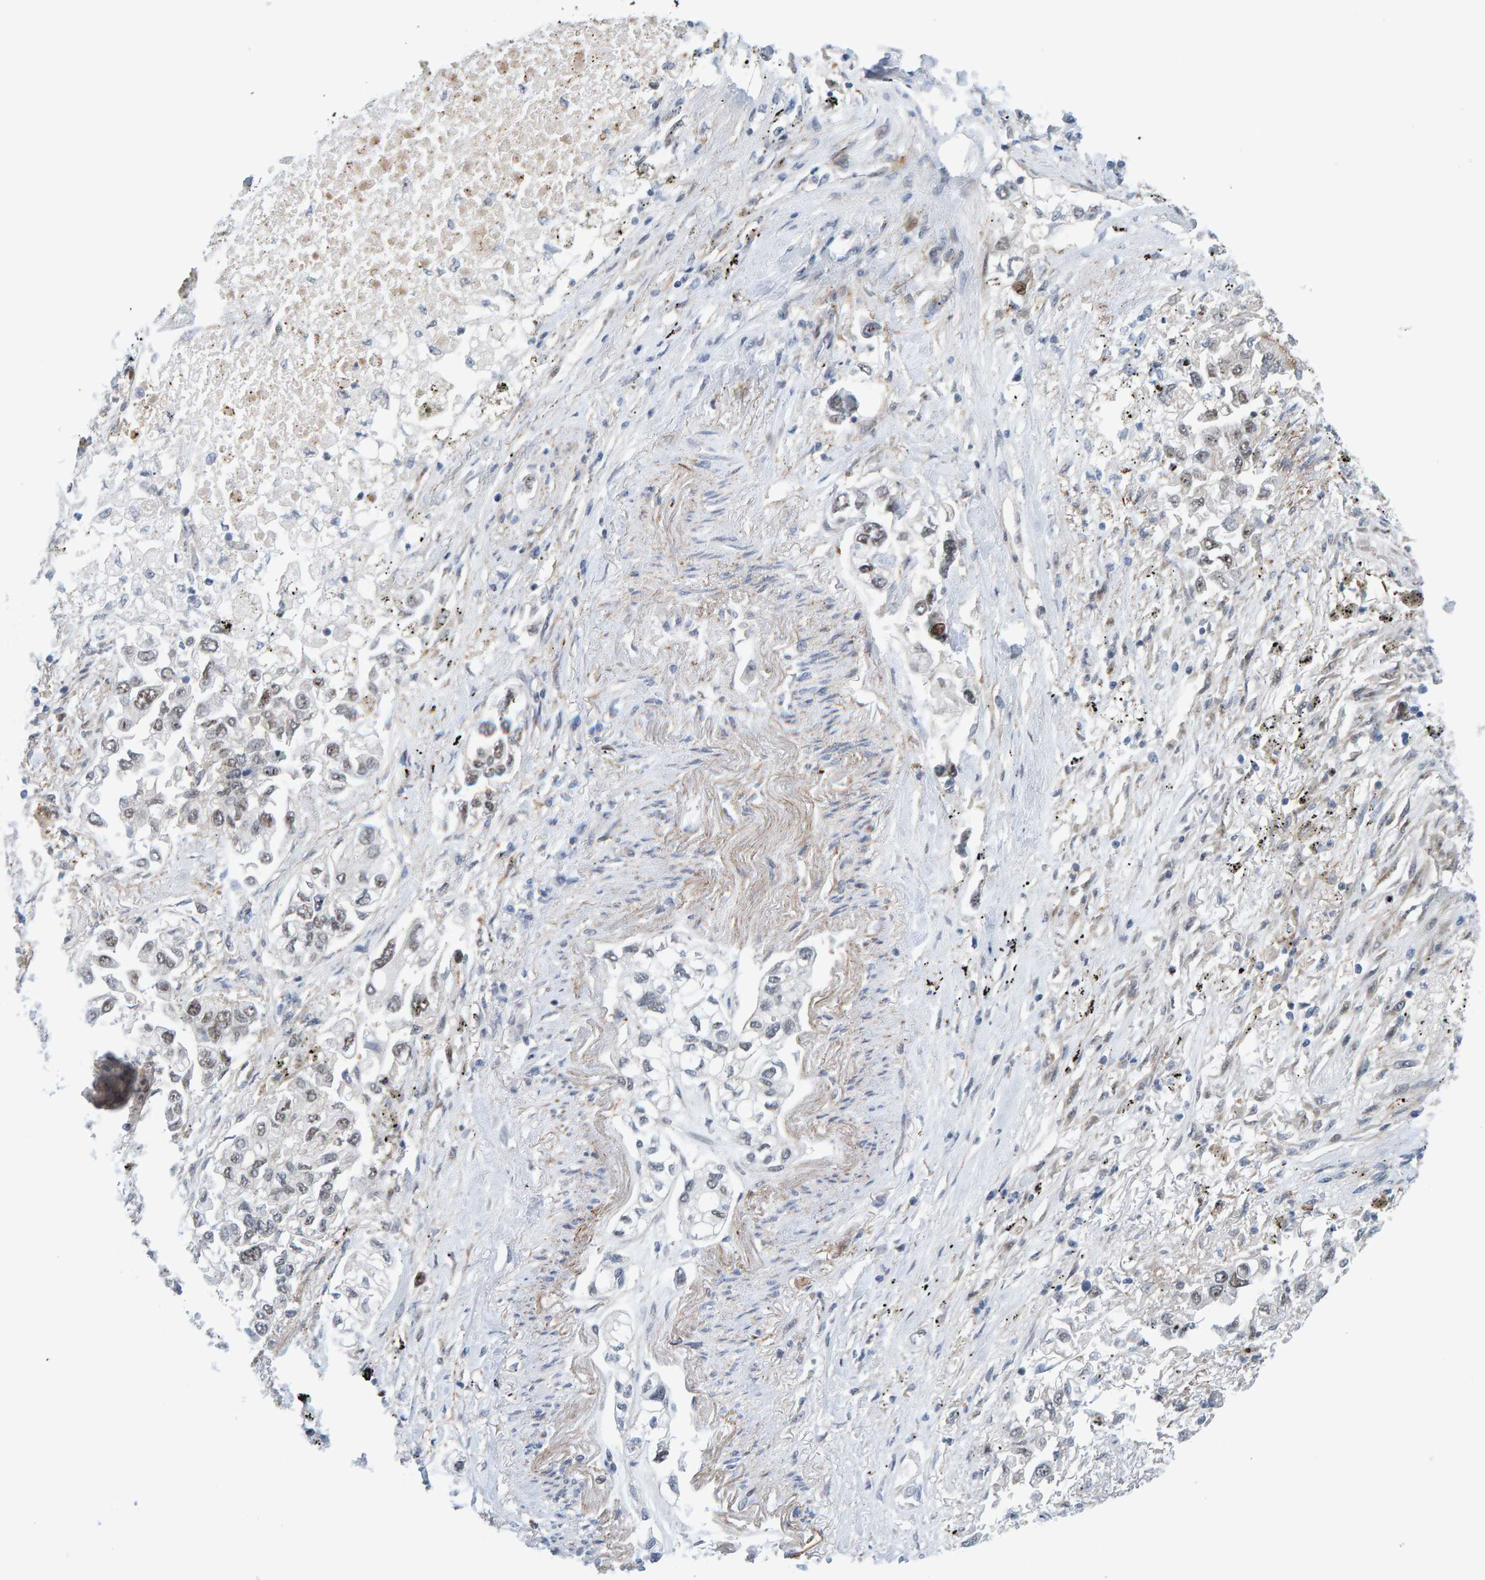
{"staining": {"intensity": "weak", "quantity": "<25%", "location": "nuclear"}, "tissue": "lung cancer", "cell_type": "Tumor cells", "image_type": "cancer", "snomed": [{"axis": "morphology", "description": "Inflammation, NOS"}, {"axis": "morphology", "description": "Adenocarcinoma, NOS"}, {"axis": "topography", "description": "Lung"}], "caption": "Immunohistochemical staining of lung adenocarcinoma displays no significant expression in tumor cells.", "gene": "ZNF366", "patient": {"sex": "male", "age": 63}}